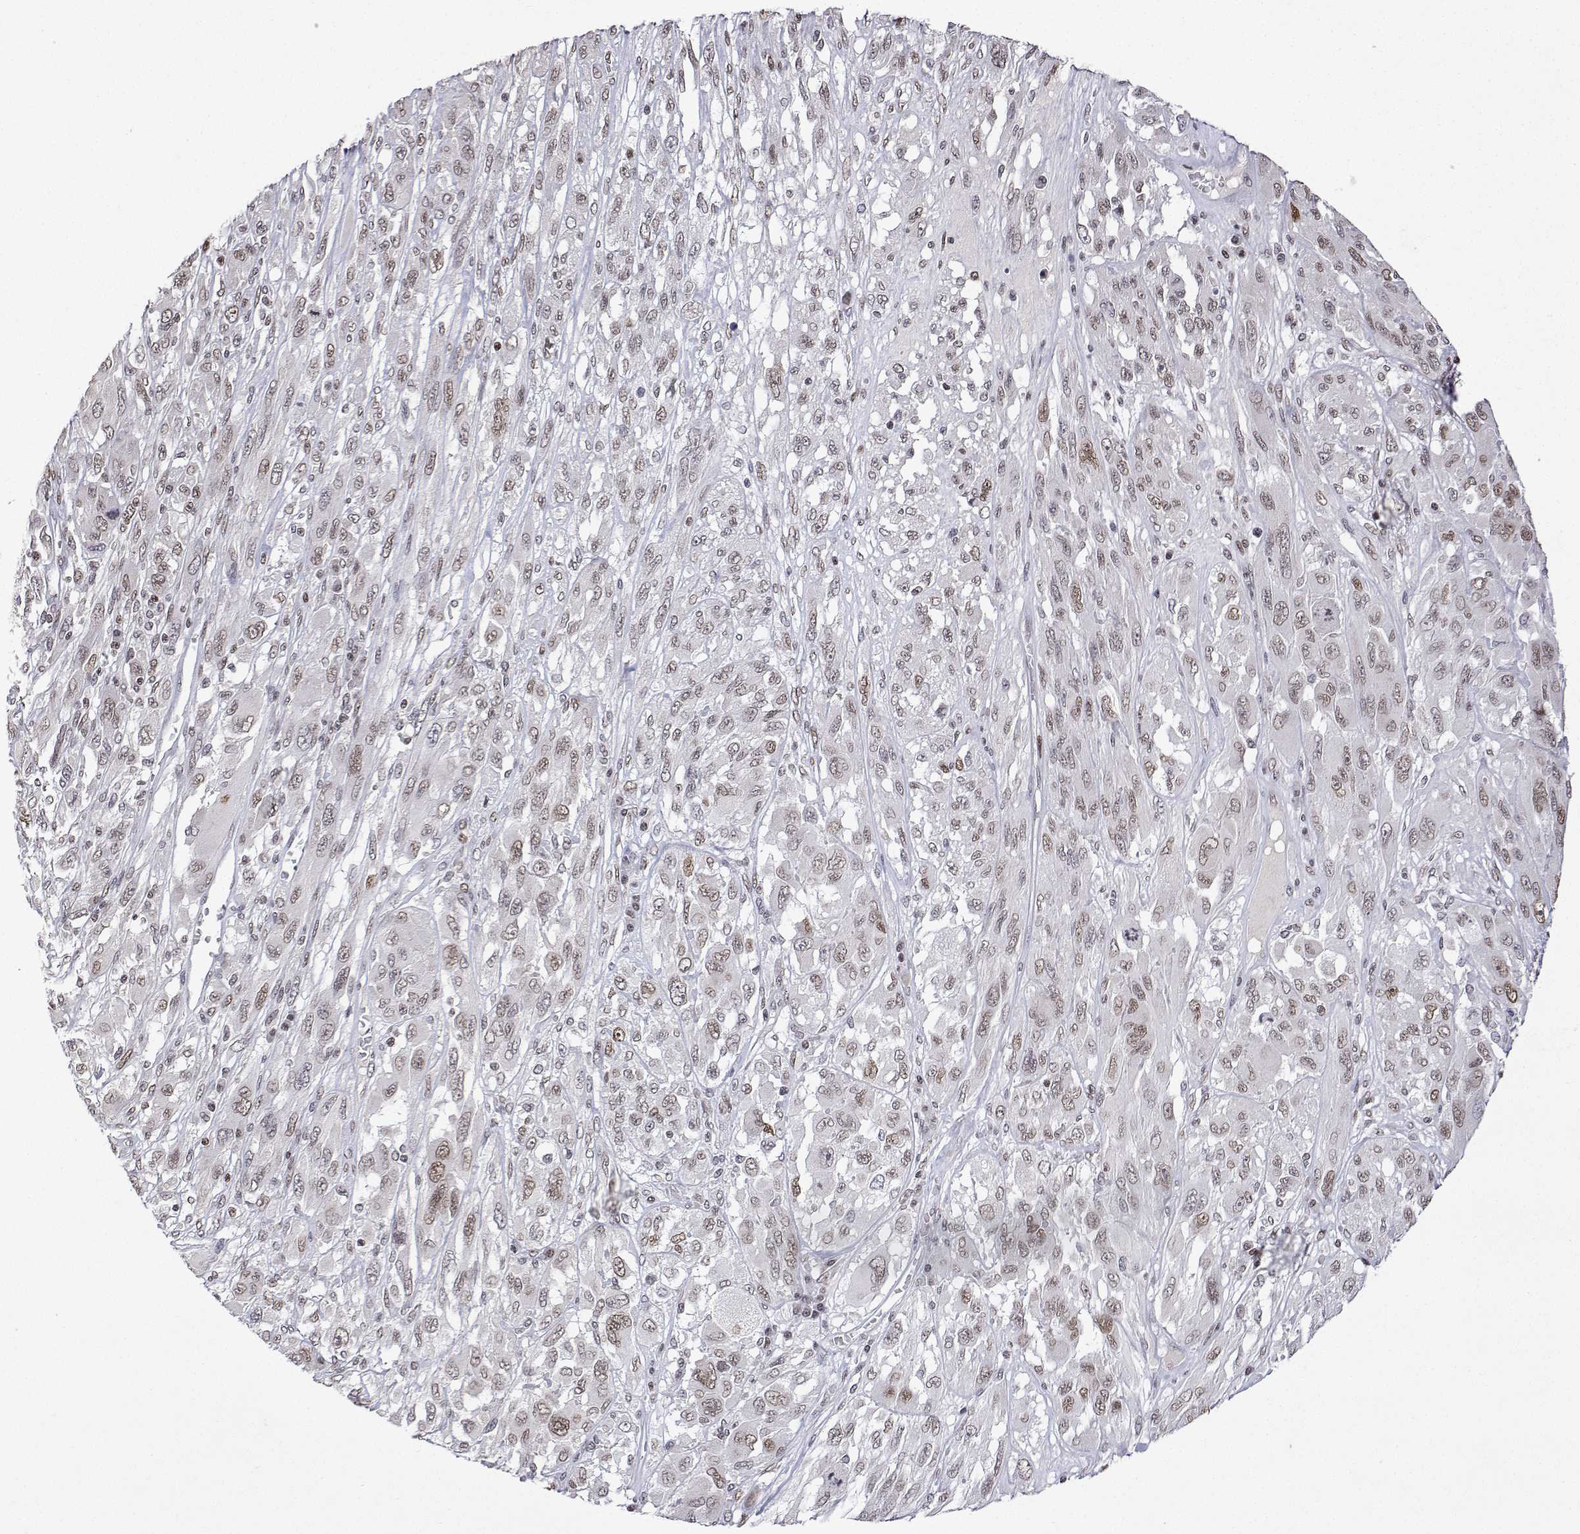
{"staining": {"intensity": "weak", "quantity": ">75%", "location": "nuclear"}, "tissue": "melanoma", "cell_type": "Tumor cells", "image_type": "cancer", "snomed": [{"axis": "morphology", "description": "Malignant melanoma, NOS"}, {"axis": "topography", "description": "Skin"}], "caption": "An immunohistochemistry (IHC) image of tumor tissue is shown. Protein staining in brown labels weak nuclear positivity in melanoma within tumor cells.", "gene": "XPC", "patient": {"sex": "female", "age": 91}}